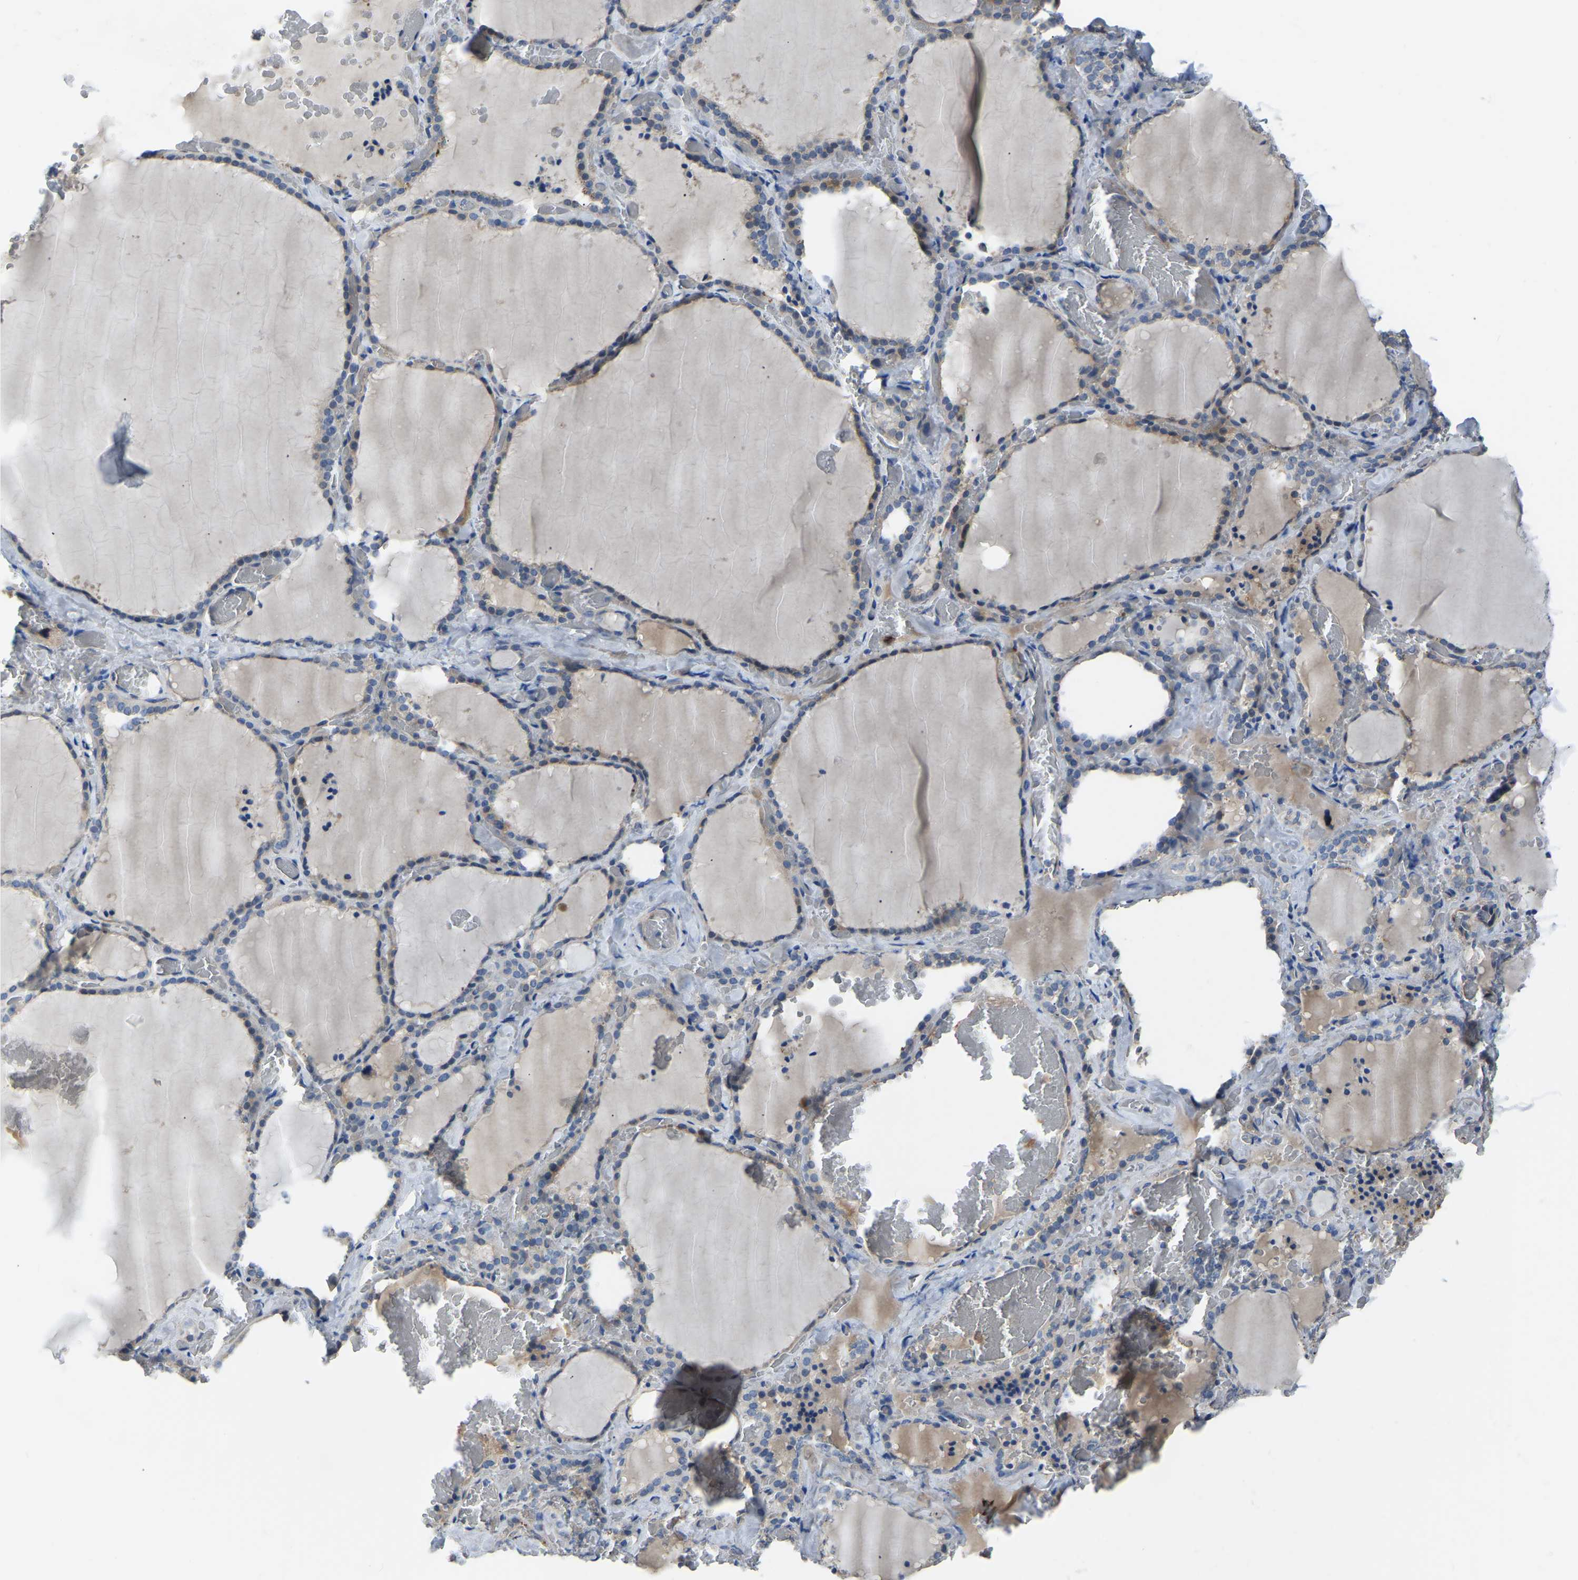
{"staining": {"intensity": "weak", "quantity": "25%-75%", "location": "cytoplasmic/membranous"}, "tissue": "thyroid gland", "cell_type": "Glandular cells", "image_type": "normal", "snomed": [{"axis": "morphology", "description": "Normal tissue, NOS"}, {"axis": "topography", "description": "Thyroid gland"}], "caption": "Glandular cells show low levels of weak cytoplasmic/membranous positivity in approximately 25%-75% of cells in normal thyroid gland.", "gene": "HIGD2B", "patient": {"sex": "female", "age": 22}}